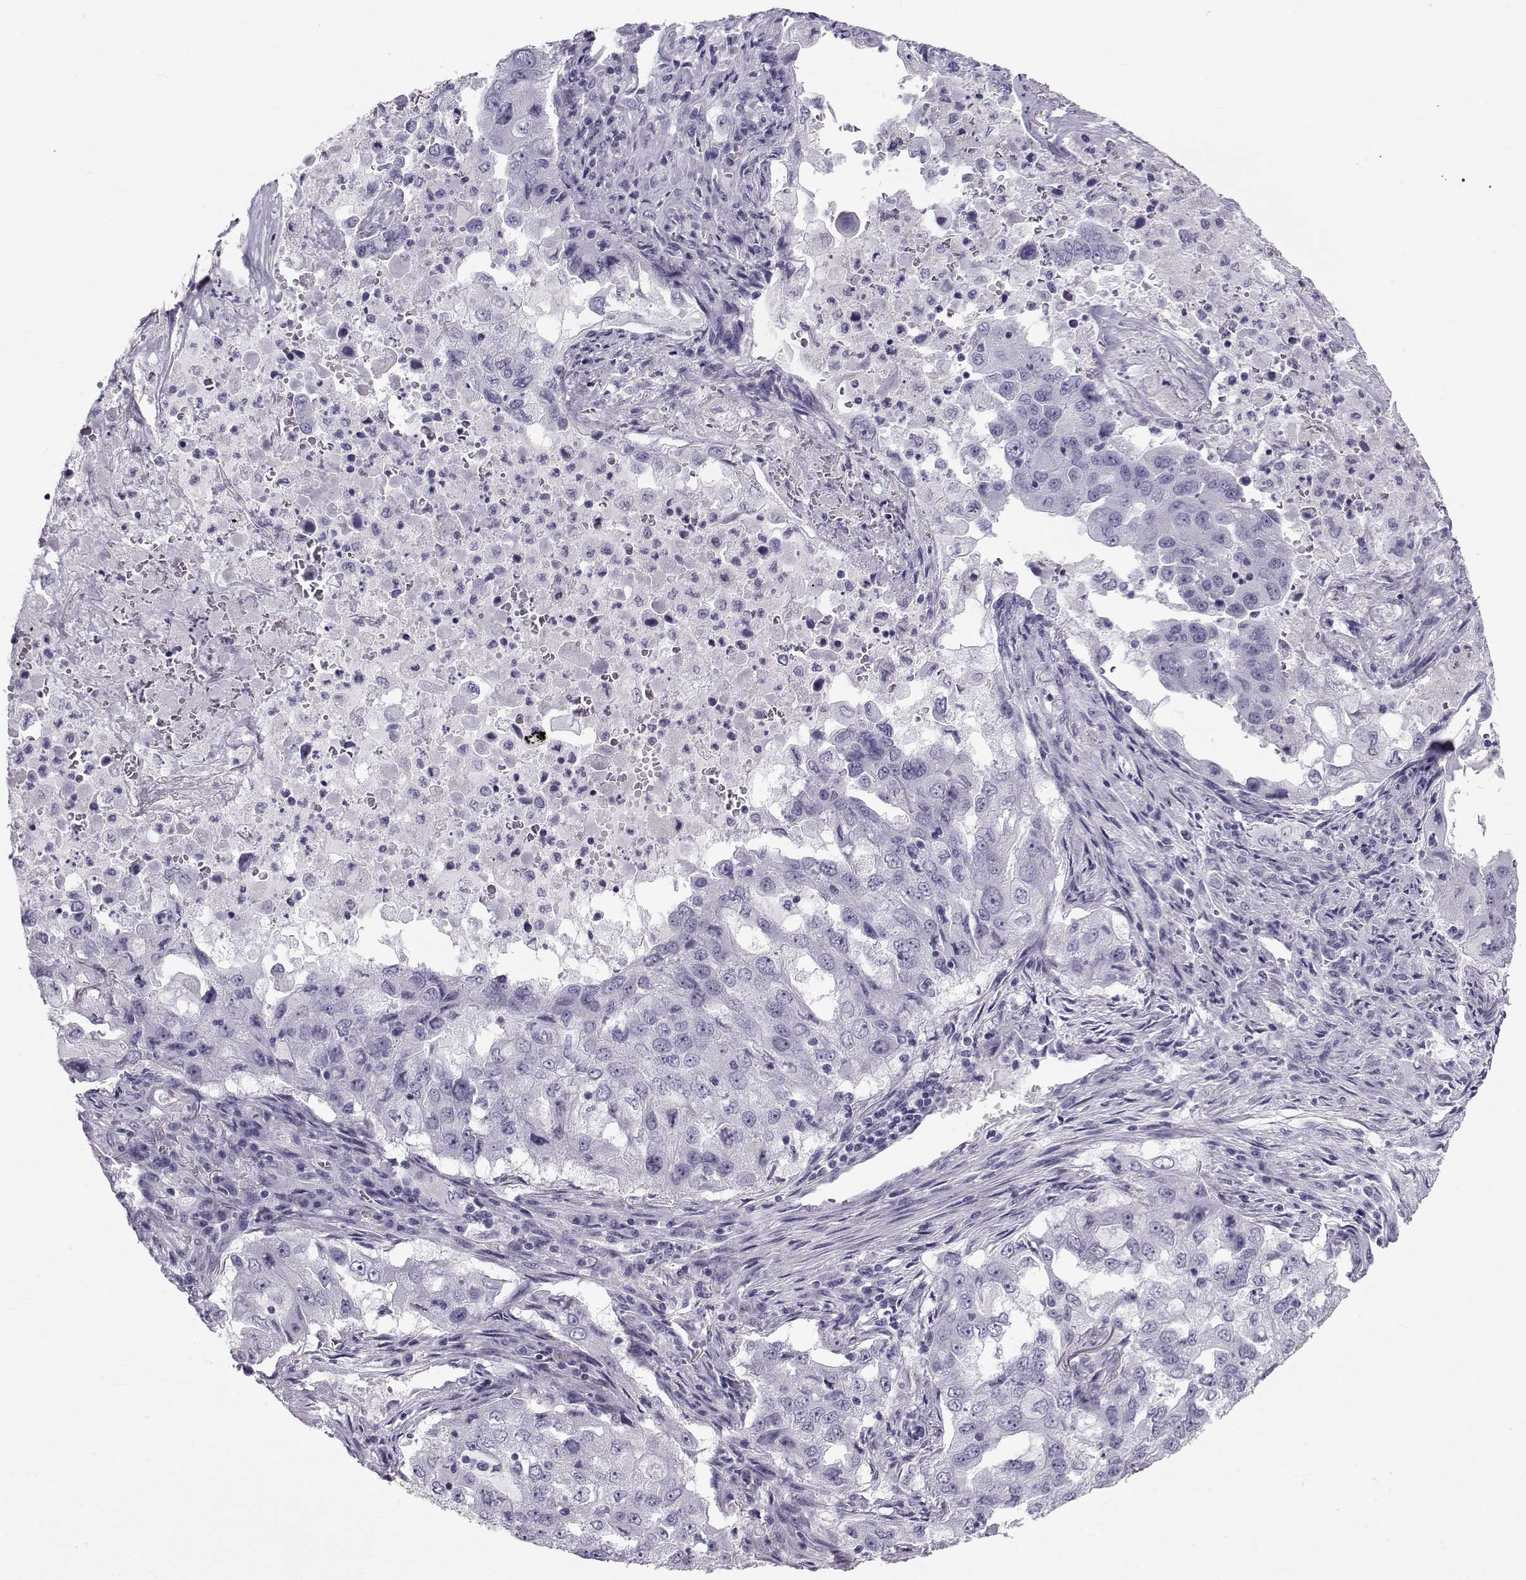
{"staining": {"intensity": "negative", "quantity": "none", "location": "none"}, "tissue": "lung cancer", "cell_type": "Tumor cells", "image_type": "cancer", "snomed": [{"axis": "morphology", "description": "Adenocarcinoma, NOS"}, {"axis": "topography", "description": "Lung"}], "caption": "Image shows no significant protein expression in tumor cells of lung adenocarcinoma.", "gene": "SPANXD", "patient": {"sex": "female", "age": 61}}